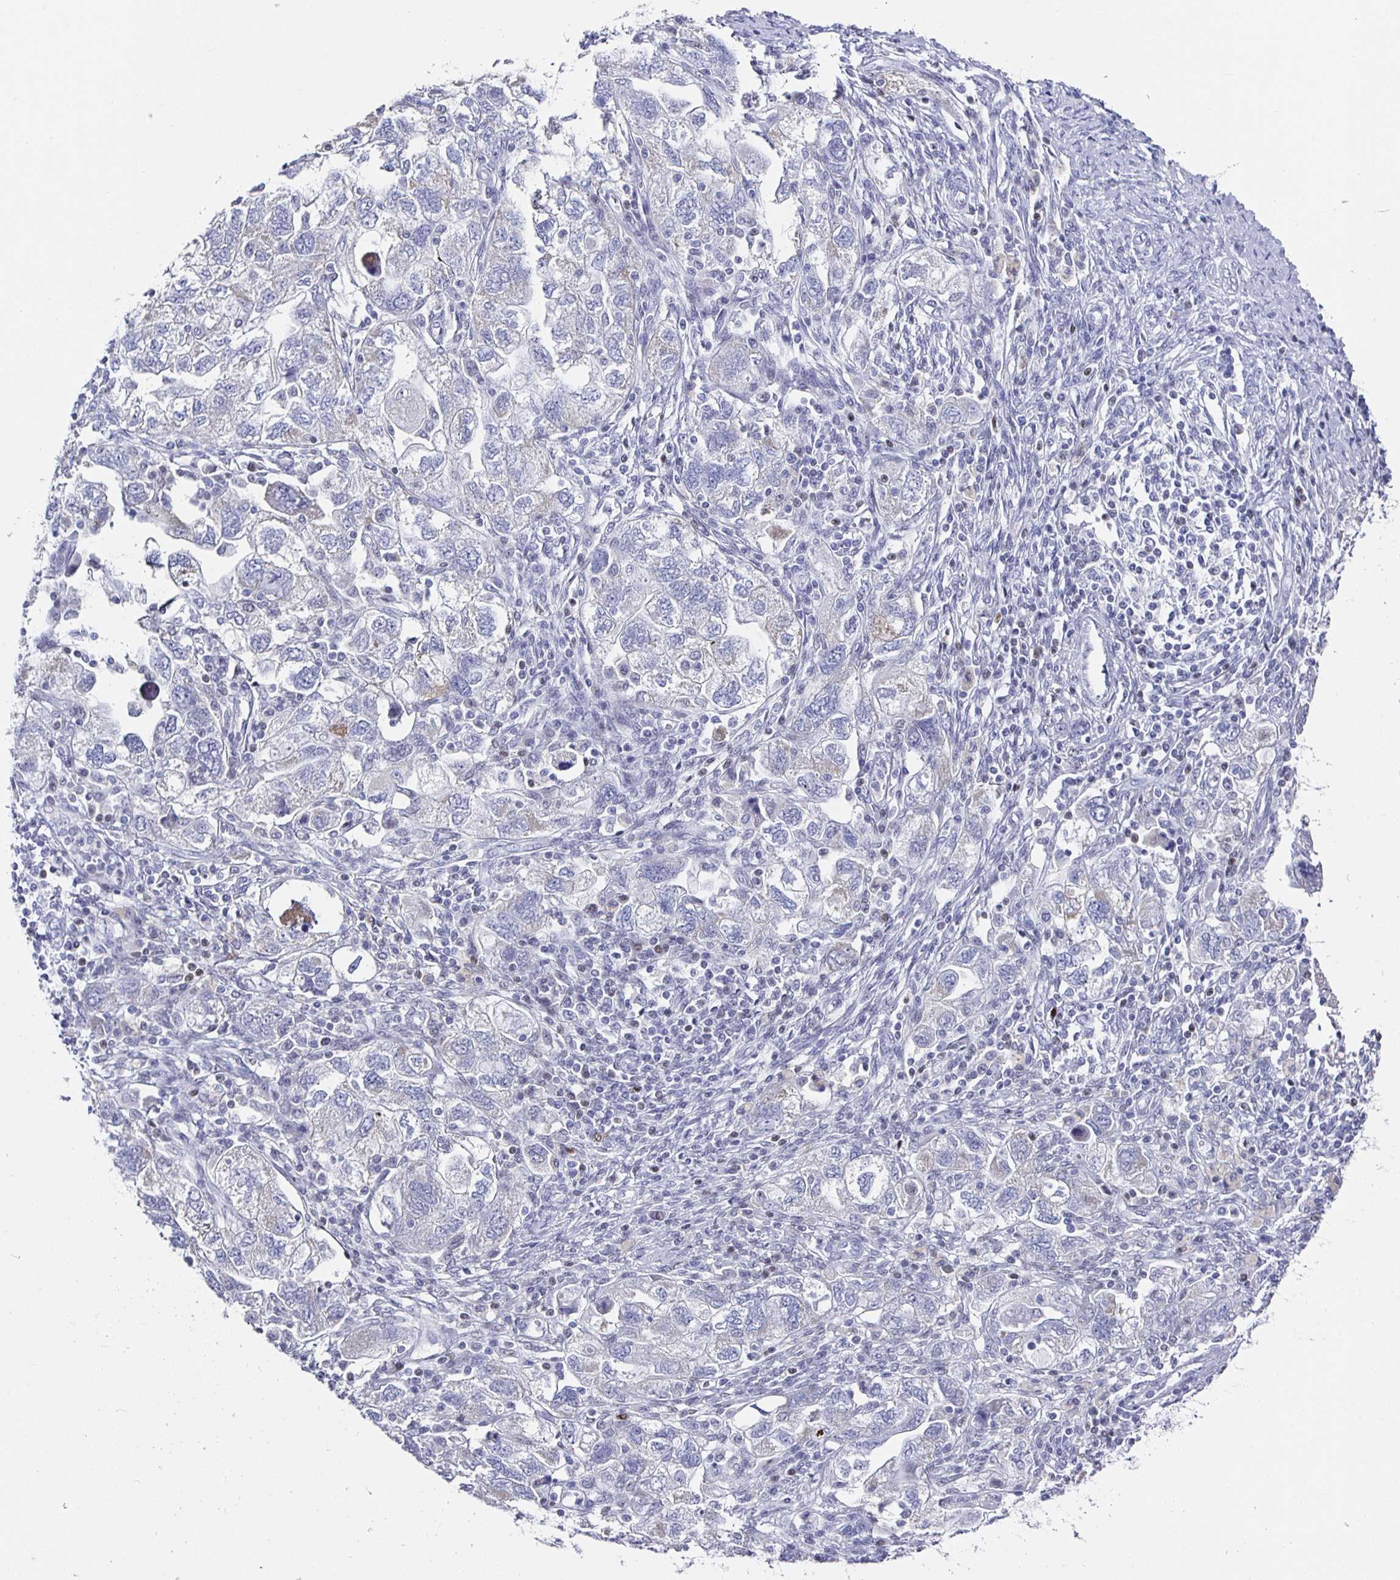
{"staining": {"intensity": "negative", "quantity": "none", "location": "none"}, "tissue": "ovarian cancer", "cell_type": "Tumor cells", "image_type": "cancer", "snomed": [{"axis": "morphology", "description": "Carcinoma, NOS"}, {"axis": "morphology", "description": "Cystadenocarcinoma, serous, NOS"}, {"axis": "topography", "description": "Ovary"}], "caption": "IHC micrograph of human ovarian cancer (carcinoma) stained for a protein (brown), which displays no staining in tumor cells.", "gene": "RUNX2", "patient": {"sex": "female", "age": 69}}